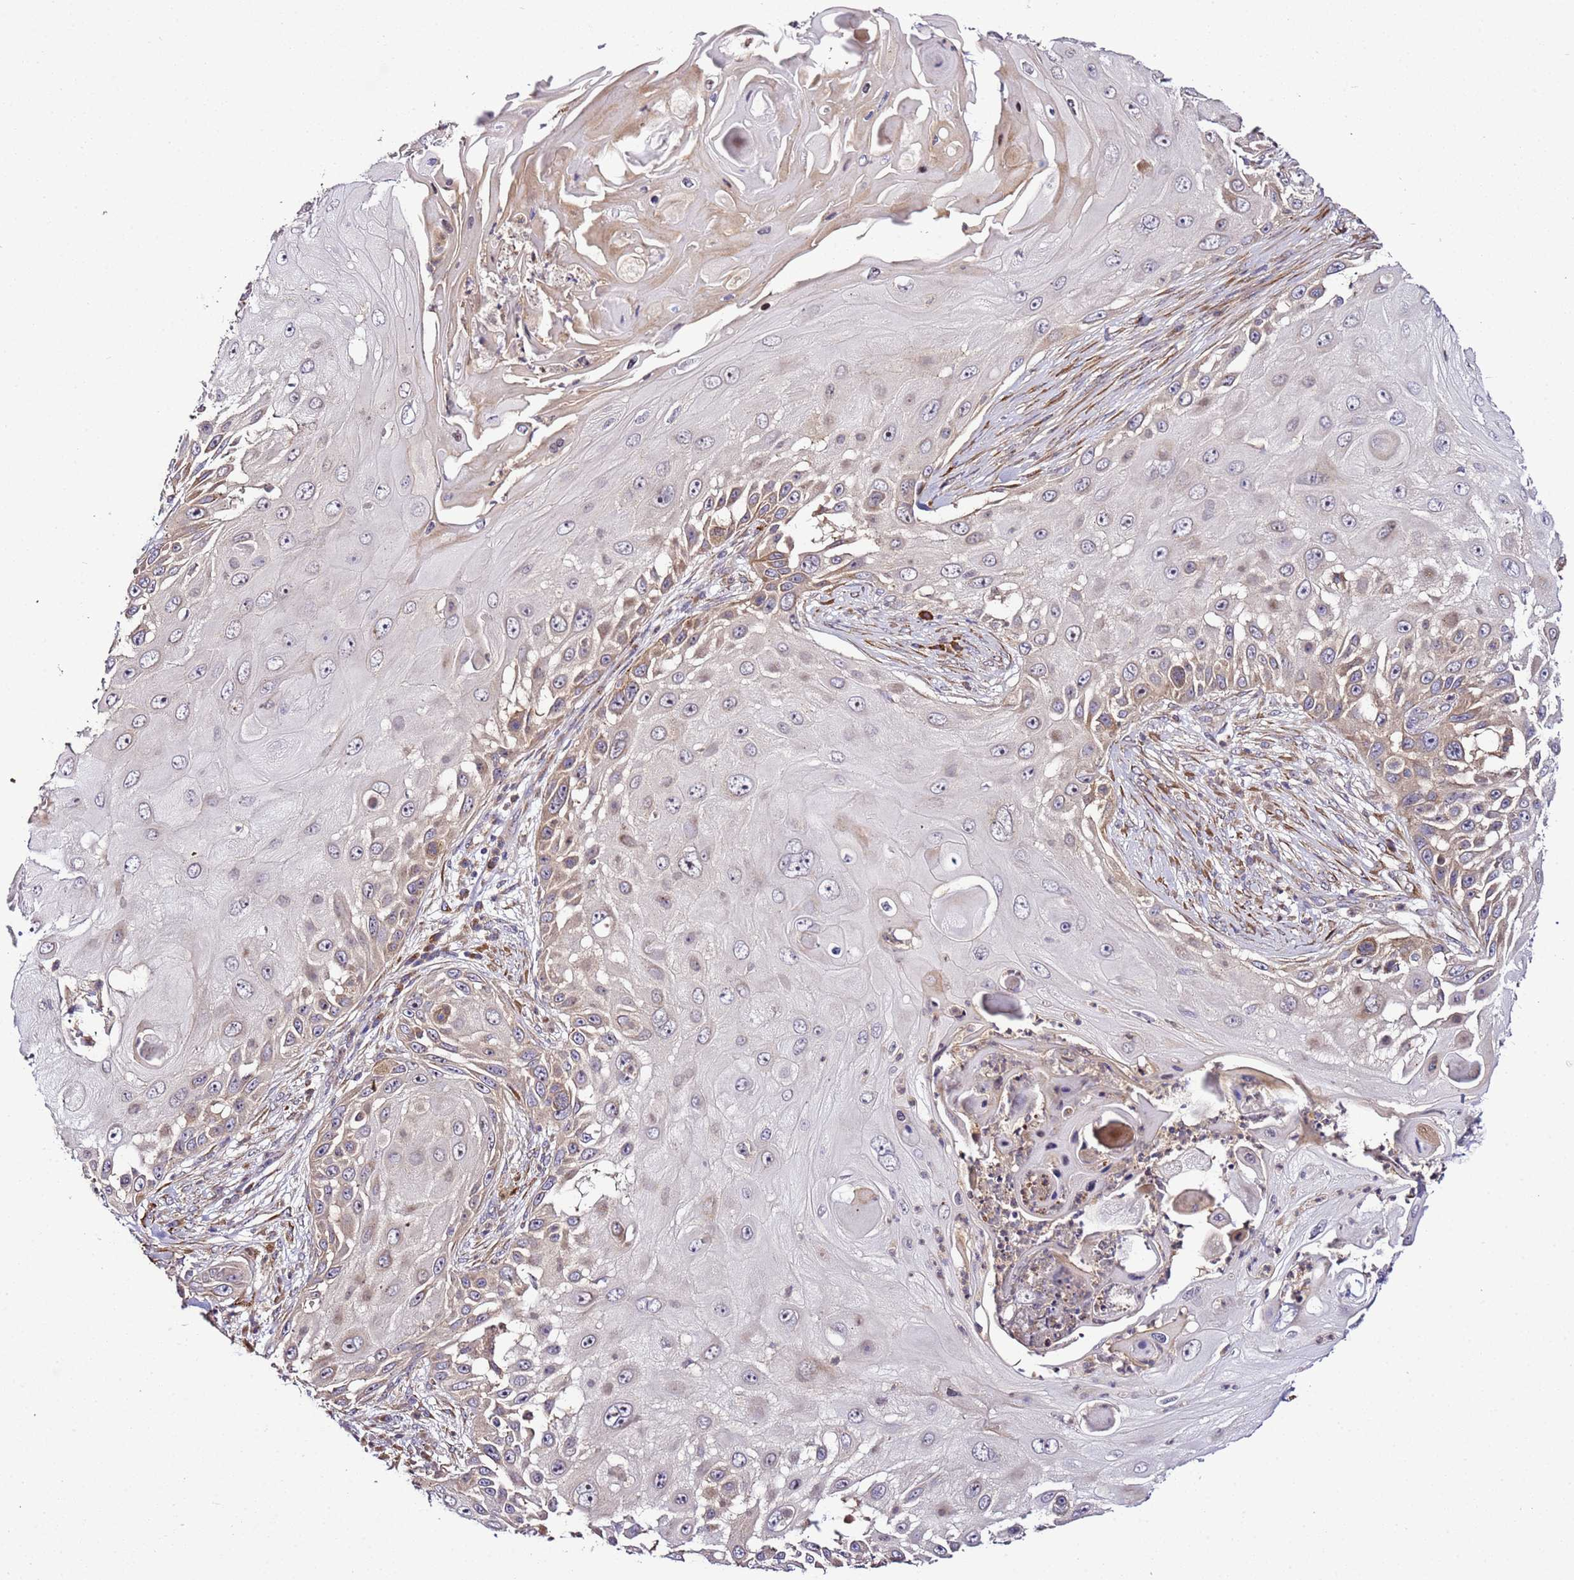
{"staining": {"intensity": "weak", "quantity": "<25%", "location": "cytoplasmic/membranous"}, "tissue": "skin cancer", "cell_type": "Tumor cells", "image_type": "cancer", "snomed": [{"axis": "morphology", "description": "Squamous cell carcinoma, NOS"}, {"axis": "topography", "description": "Skin"}], "caption": "There is no significant staining in tumor cells of skin squamous cell carcinoma.", "gene": "PVRIG", "patient": {"sex": "female", "age": 44}}